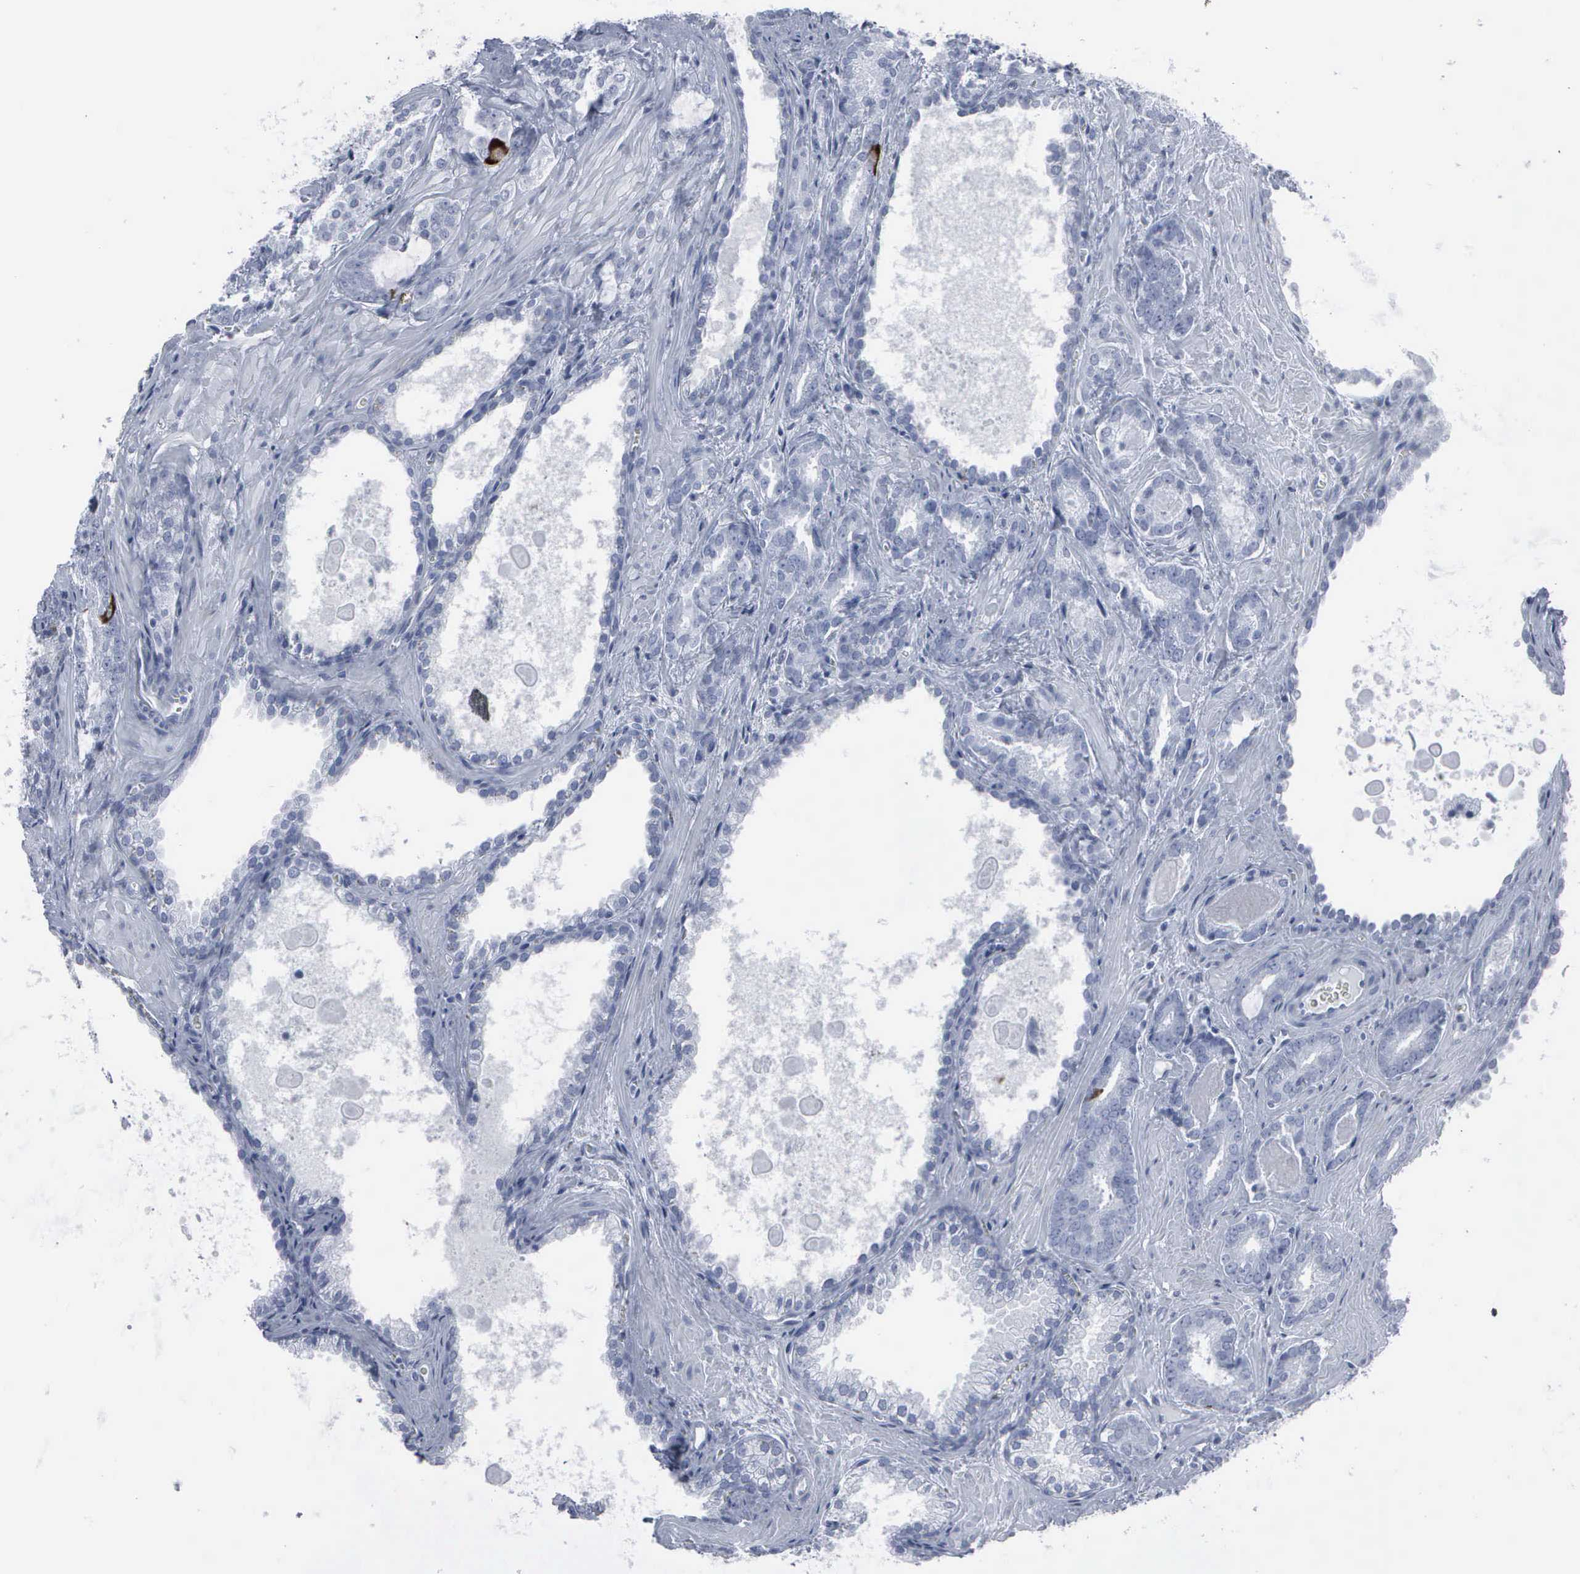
{"staining": {"intensity": "moderate", "quantity": "<25%", "location": "cytoplasmic/membranous,nuclear"}, "tissue": "prostate cancer", "cell_type": "Tumor cells", "image_type": "cancer", "snomed": [{"axis": "morphology", "description": "Adenocarcinoma, Medium grade"}, {"axis": "topography", "description": "Prostate"}], "caption": "High-power microscopy captured an immunohistochemistry image of prostate cancer (adenocarcinoma (medium-grade)), revealing moderate cytoplasmic/membranous and nuclear staining in about <25% of tumor cells.", "gene": "CCNB1", "patient": {"sex": "male", "age": 64}}